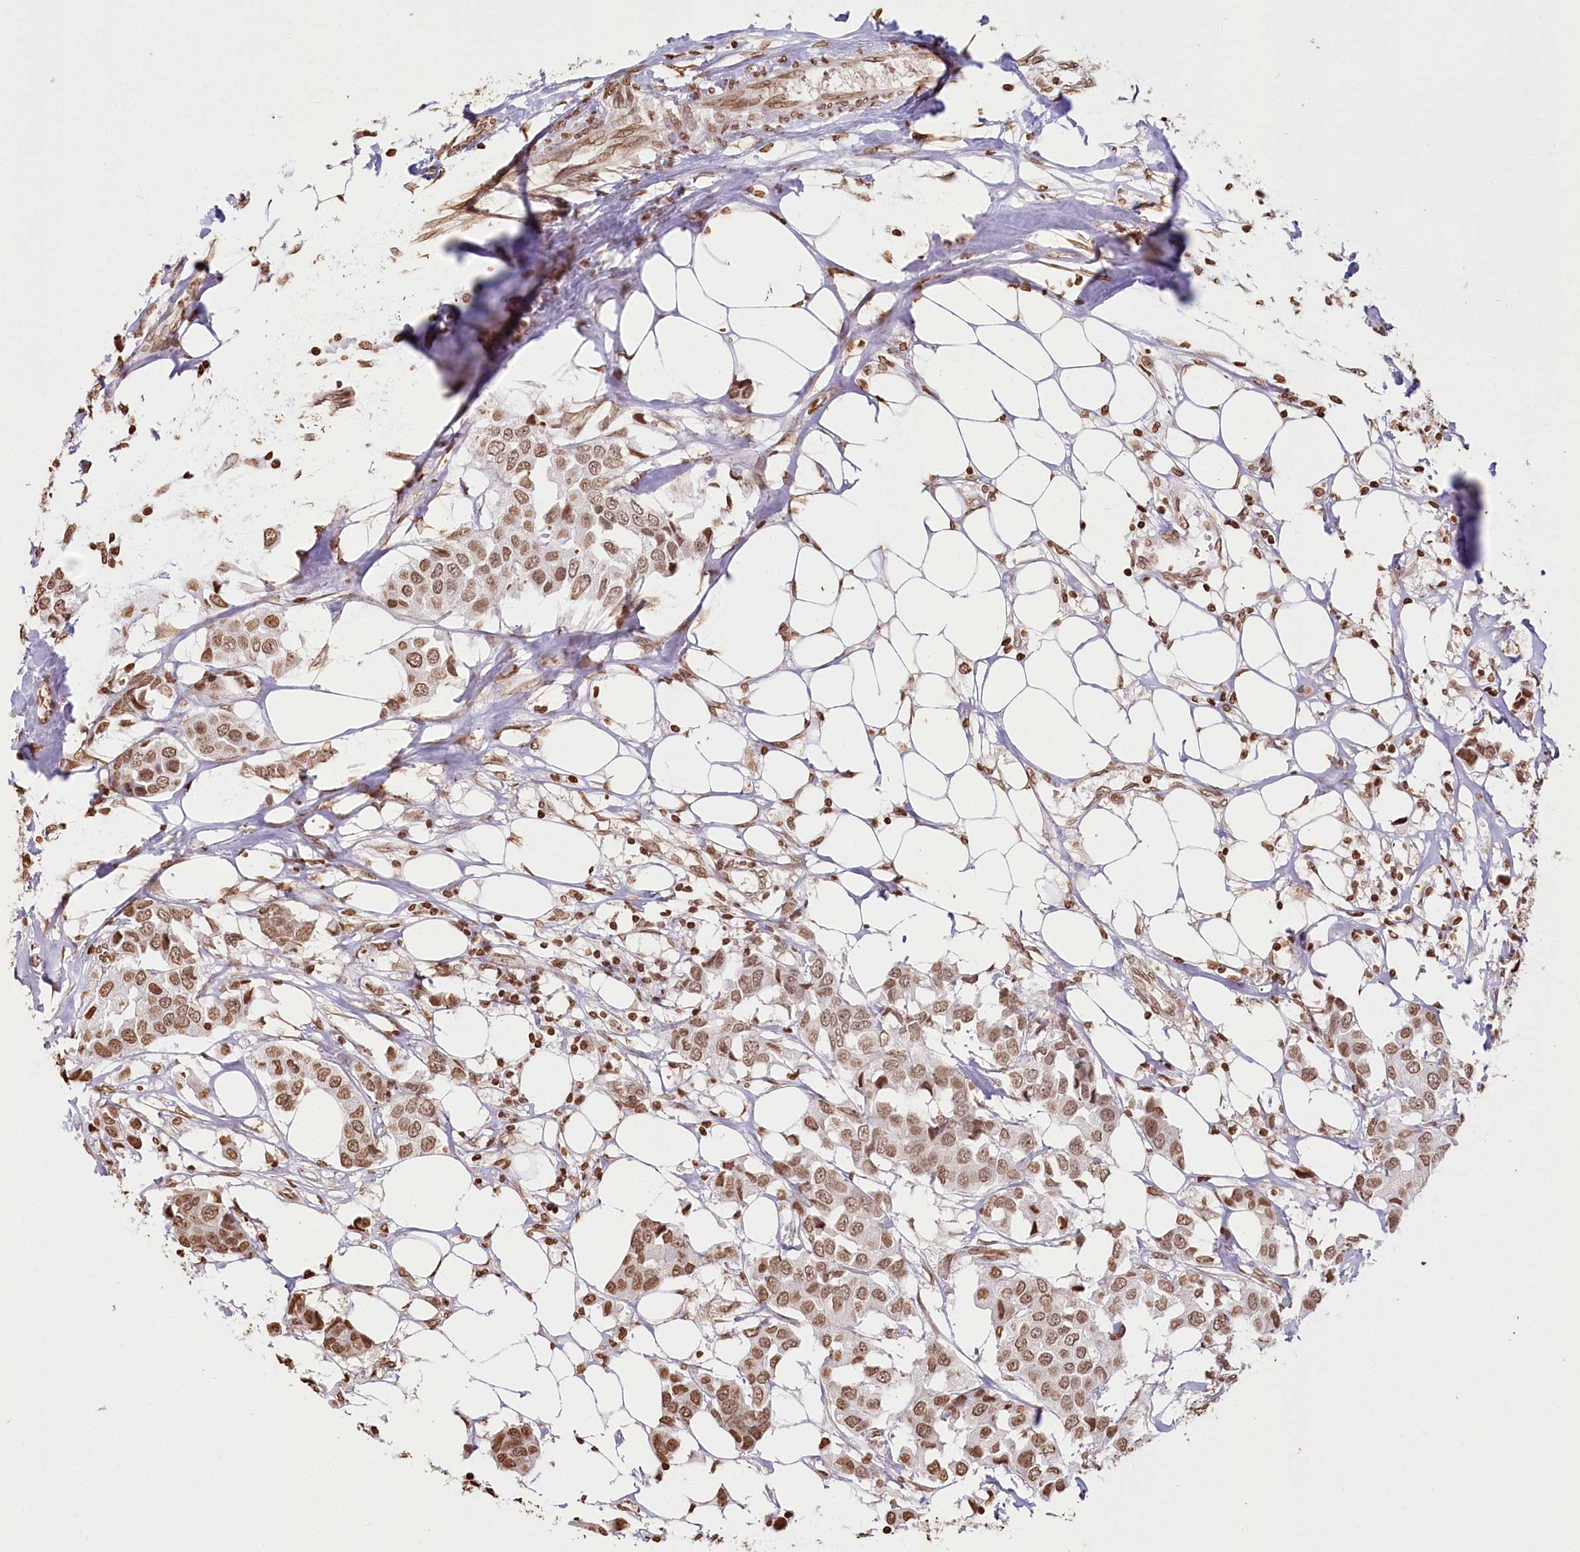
{"staining": {"intensity": "moderate", "quantity": ">75%", "location": "nuclear"}, "tissue": "breast cancer", "cell_type": "Tumor cells", "image_type": "cancer", "snomed": [{"axis": "morphology", "description": "Duct carcinoma"}, {"axis": "topography", "description": "Breast"}], "caption": "This is a micrograph of immunohistochemistry (IHC) staining of breast cancer, which shows moderate staining in the nuclear of tumor cells.", "gene": "FAM13A", "patient": {"sex": "female", "age": 80}}